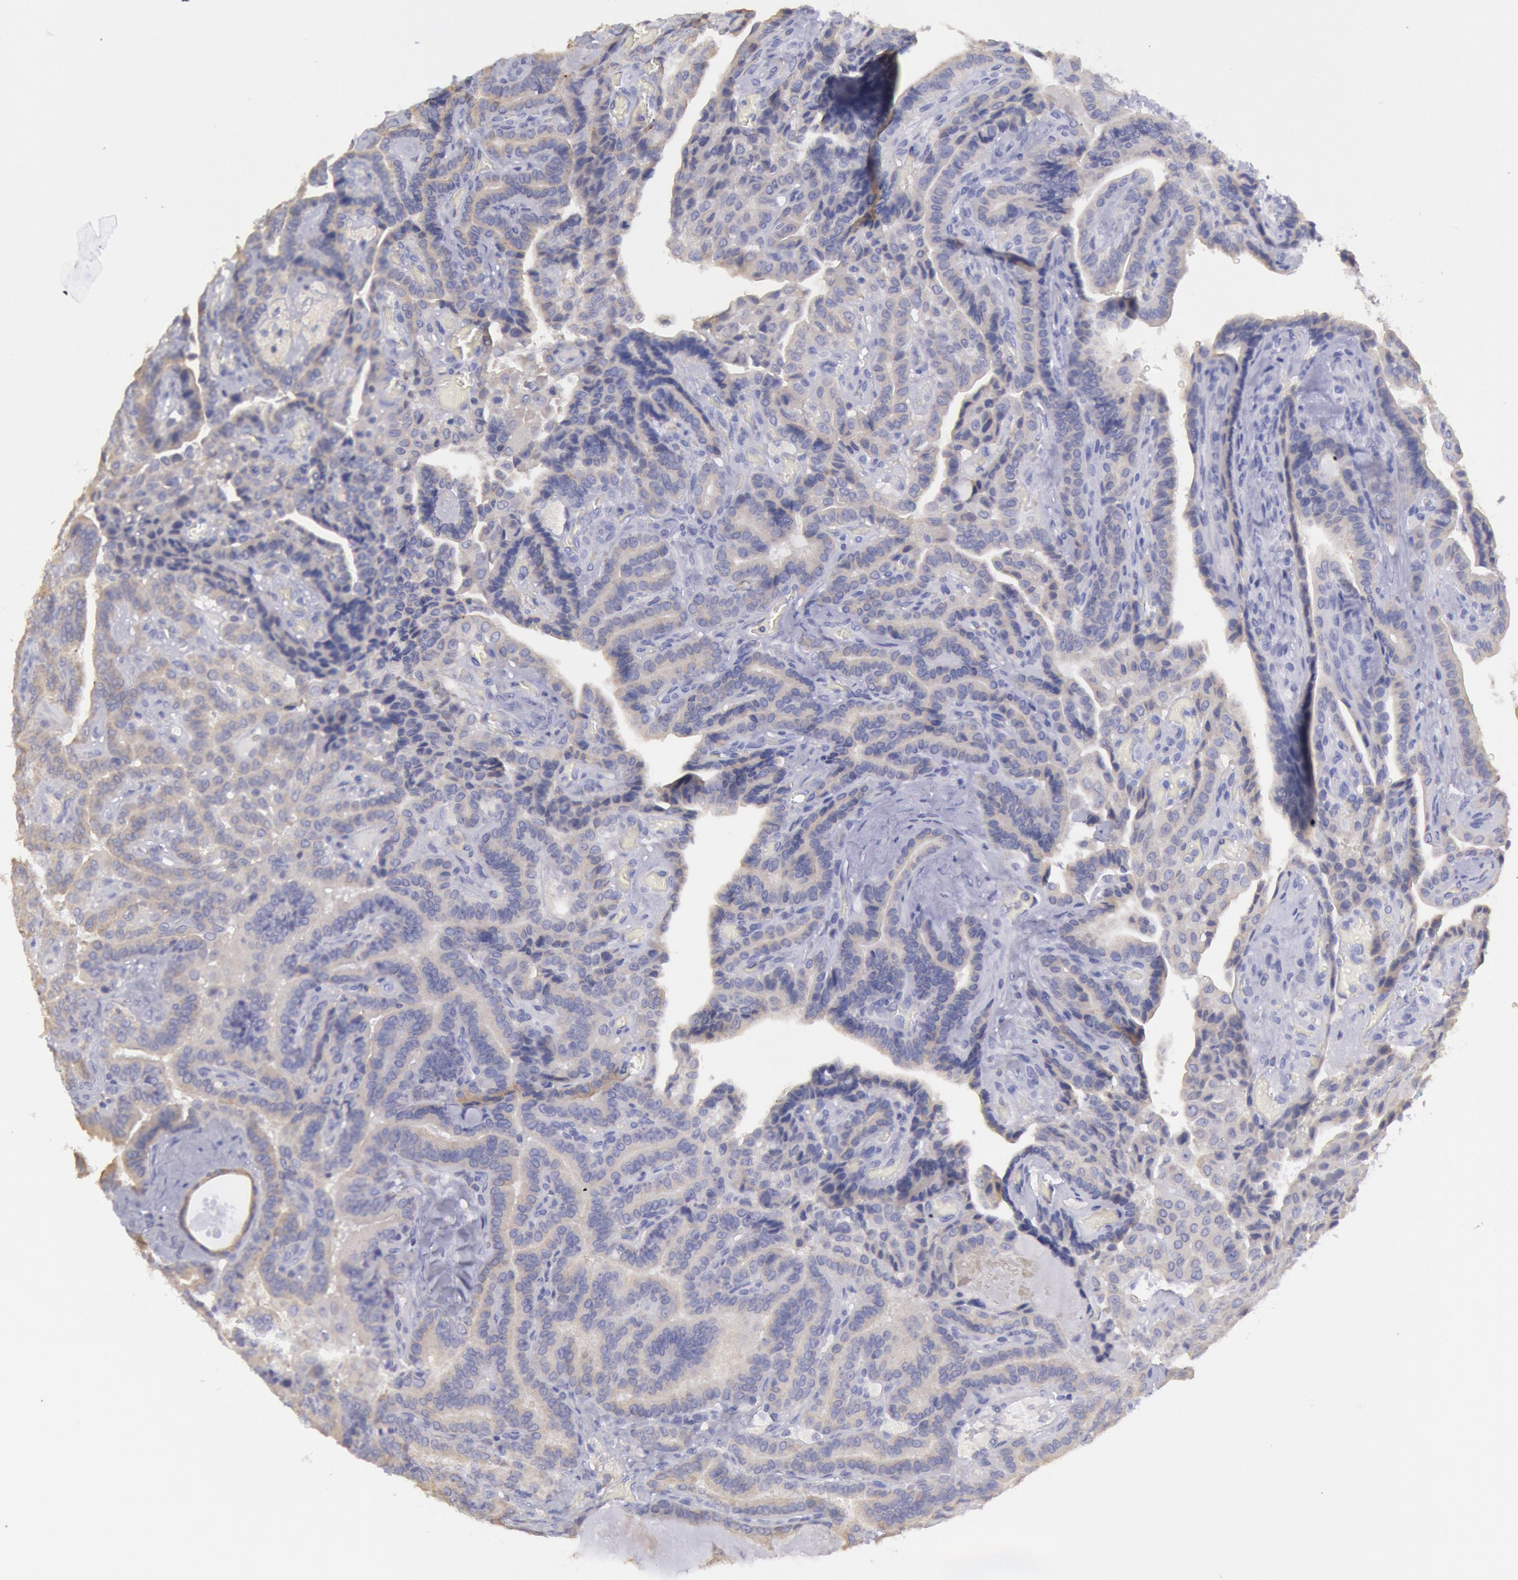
{"staining": {"intensity": "negative", "quantity": "none", "location": "none"}, "tissue": "thyroid cancer", "cell_type": "Tumor cells", "image_type": "cancer", "snomed": [{"axis": "morphology", "description": "Papillary adenocarcinoma, NOS"}, {"axis": "topography", "description": "Thyroid gland"}], "caption": "IHC of human papillary adenocarcinoma (thyroid) exhibits no staining in tumor cells.", "gene": "MYH7", "patient": {"sex": "male", "age": 87}}